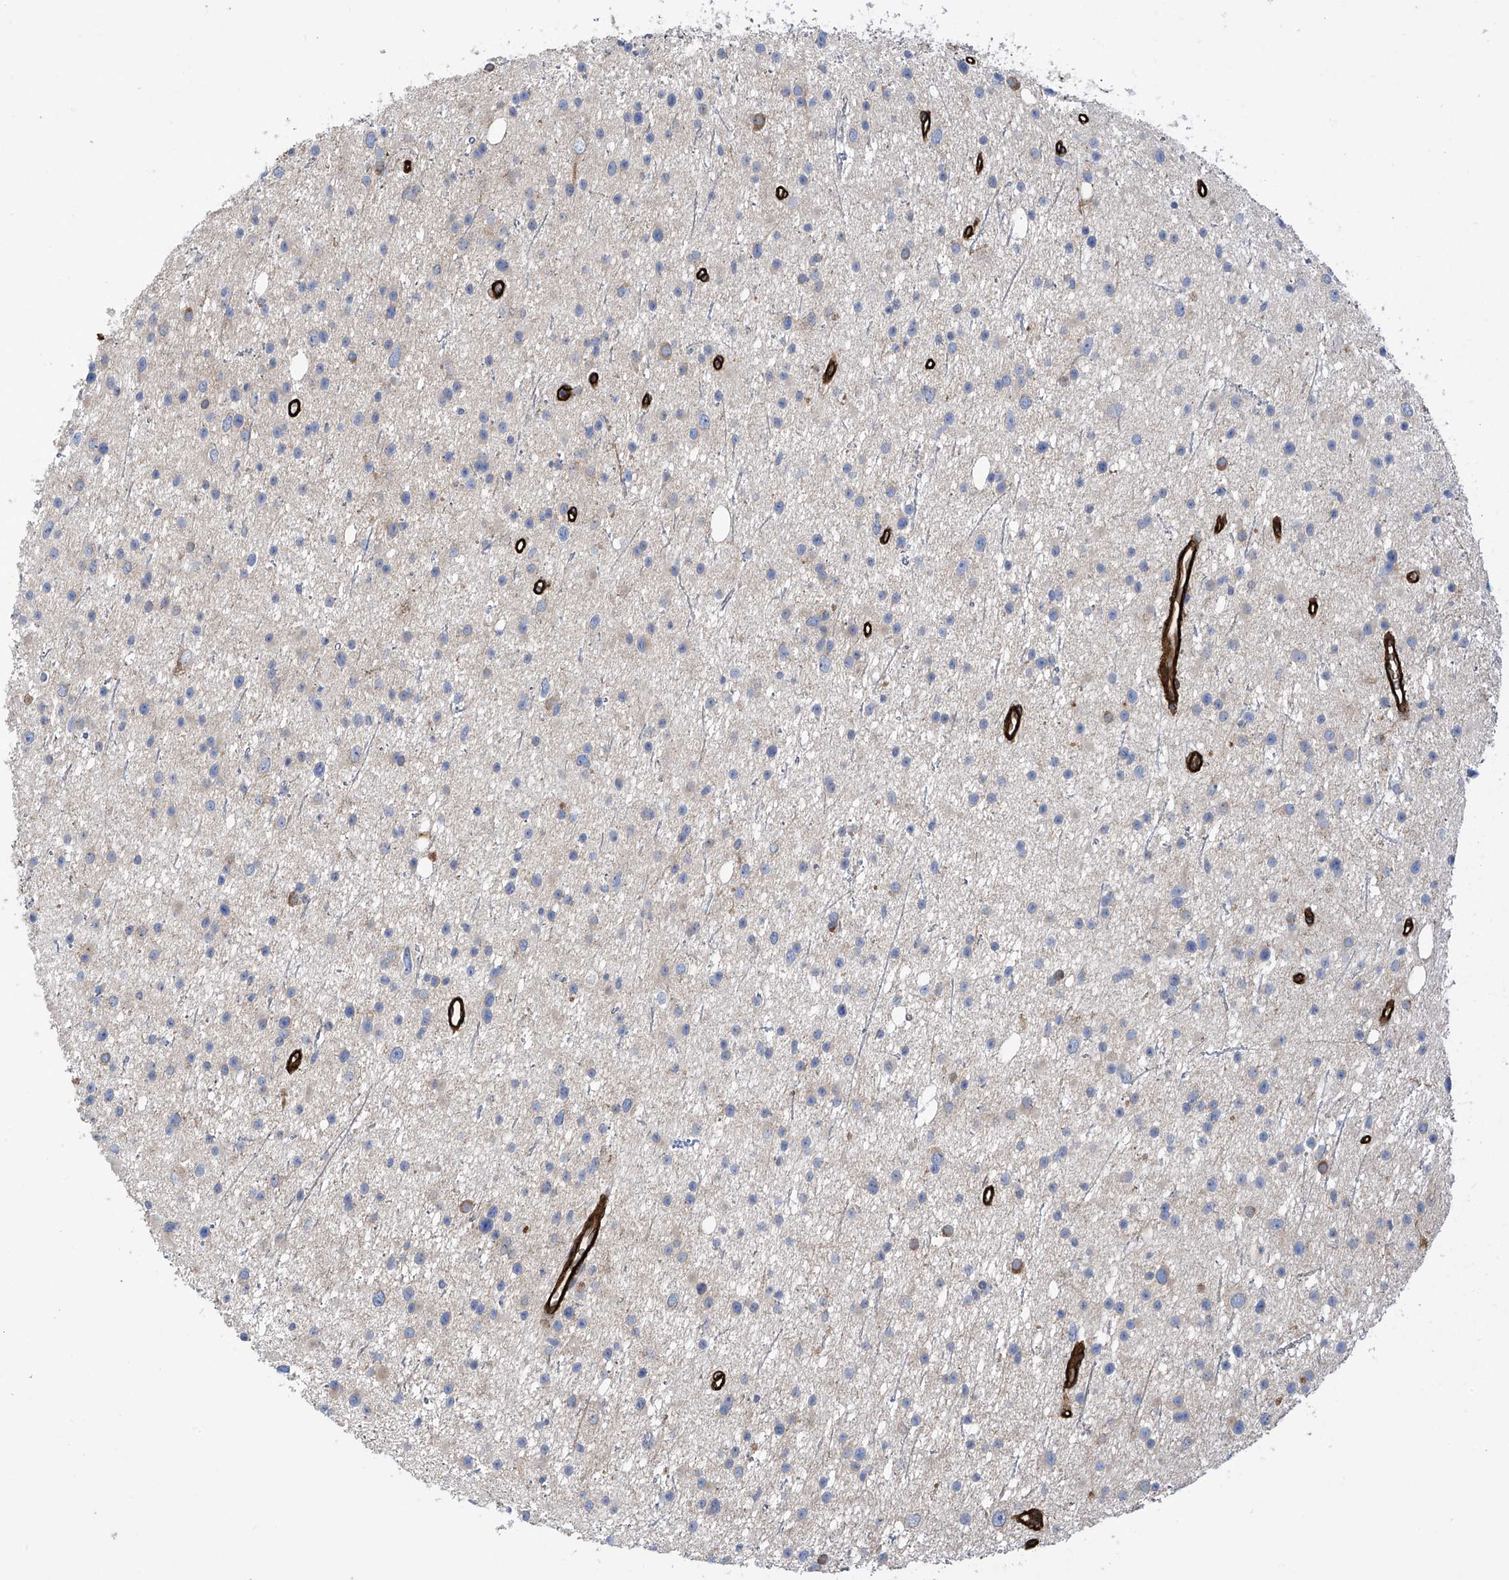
{"staining": {"intensity": "negative", "quantity": "none", "location": "none"}, "tissue": "glioma", "cell_type": "Tumor cells", "image_type": "cancer", "snomed": [{"axis": "morphology", "description": "Glioma, malignant, Low grade"}, {"axis": "topography", "description": "Cerebral cortex"}], "caption": "Tumor cells are negative for protein expression in human glioma.", "gene": "UBTD1", "patient": {"sex": "female", "age": 39}}